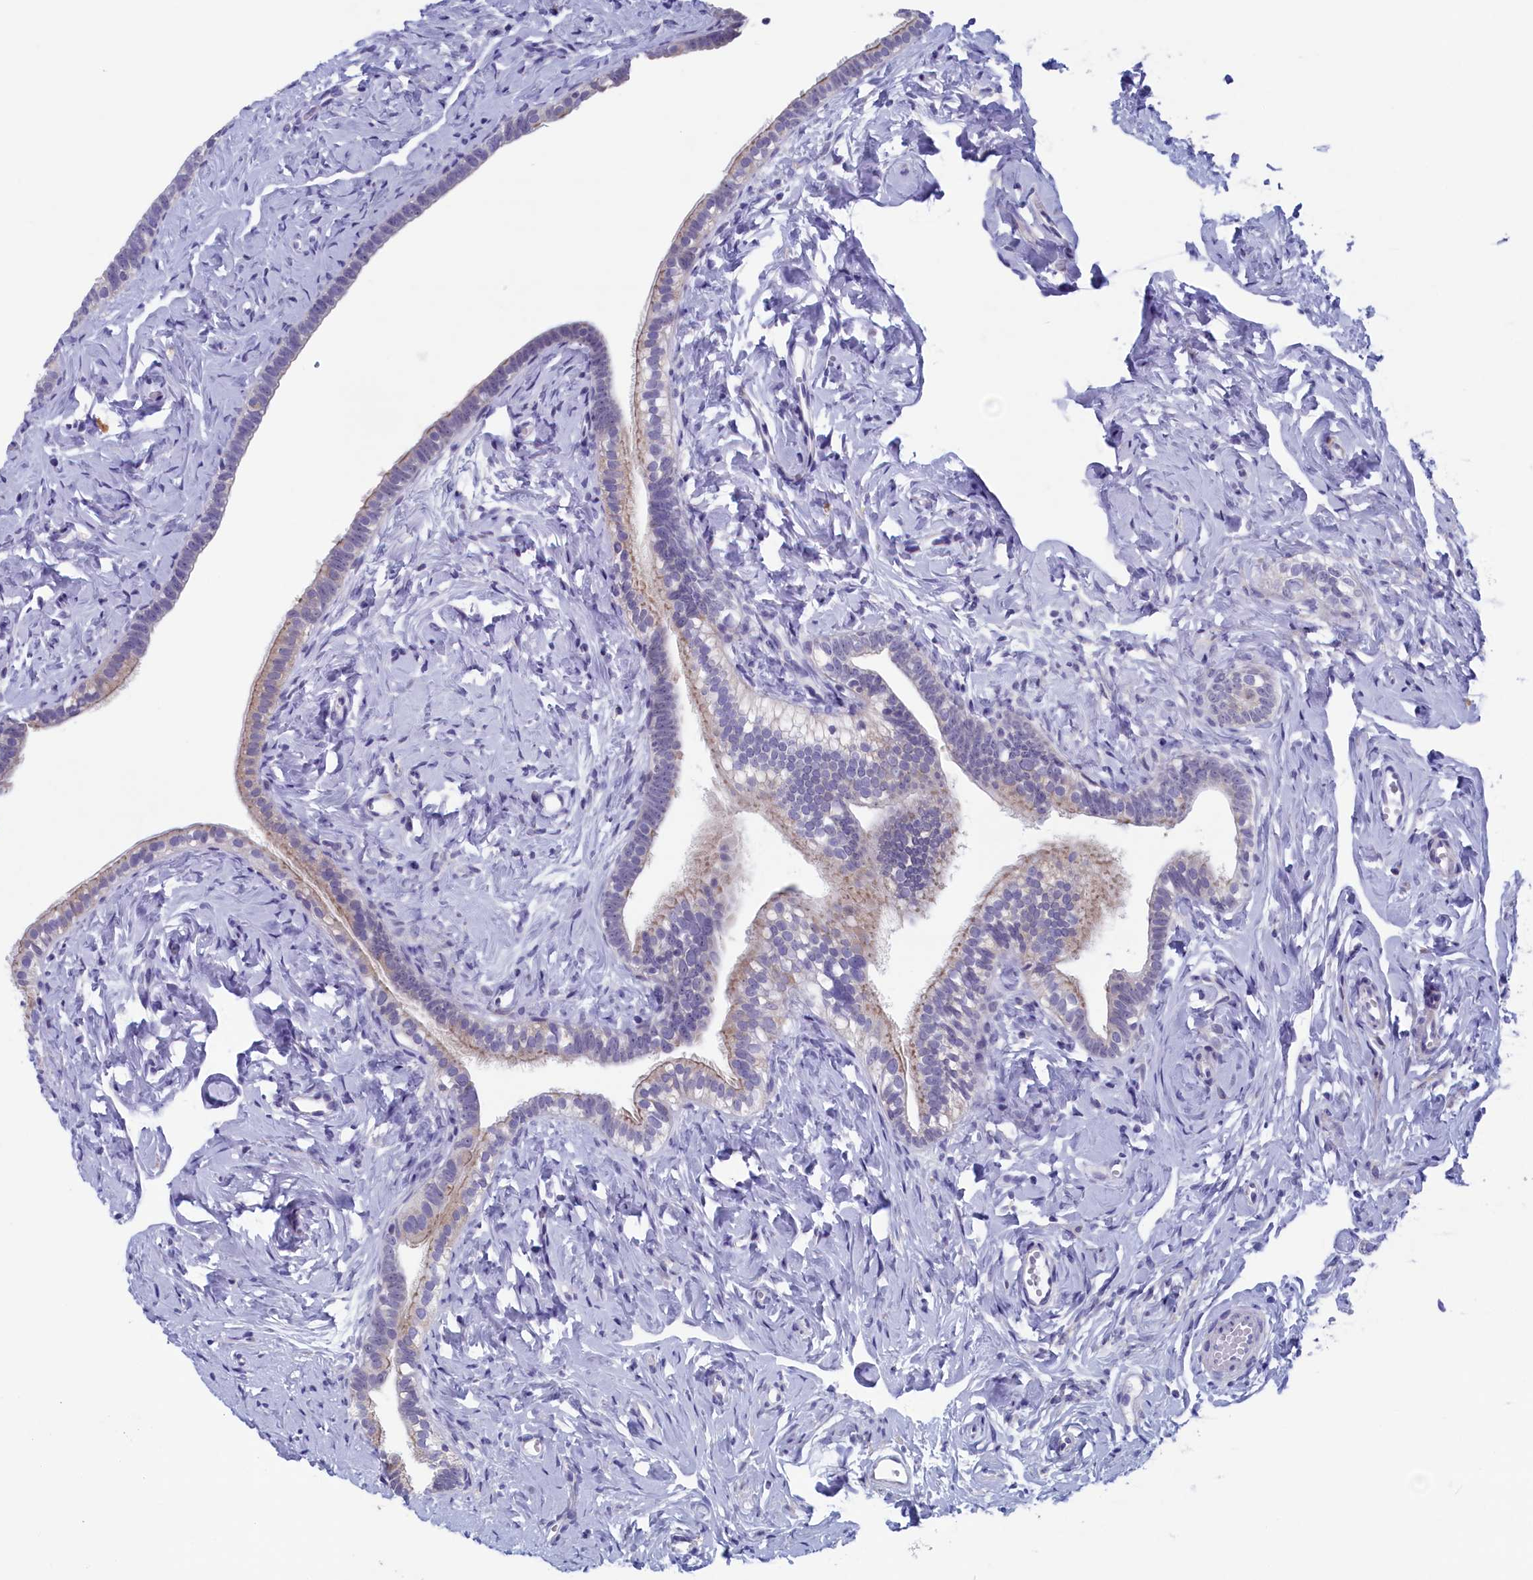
{"staining": {"intensity": "weak", "quantity": "<25%", "location": "cytoplasmic/membranous"}, "tissue": "fallopian tube", "cell_type": "Glandular cells", "image_type": "normal", "snomed": [{"axis": "morphology", "description": "Normal tissue, NOS"}, {"axis": "topography", "description": "Fallopian tube"}], "caption": "A photomicrograph of fallopian tube stained for a protein displays no brown staining in glandular cells.", "gene": "WDR76", "patient": {"sex": "female", "age": 66}}